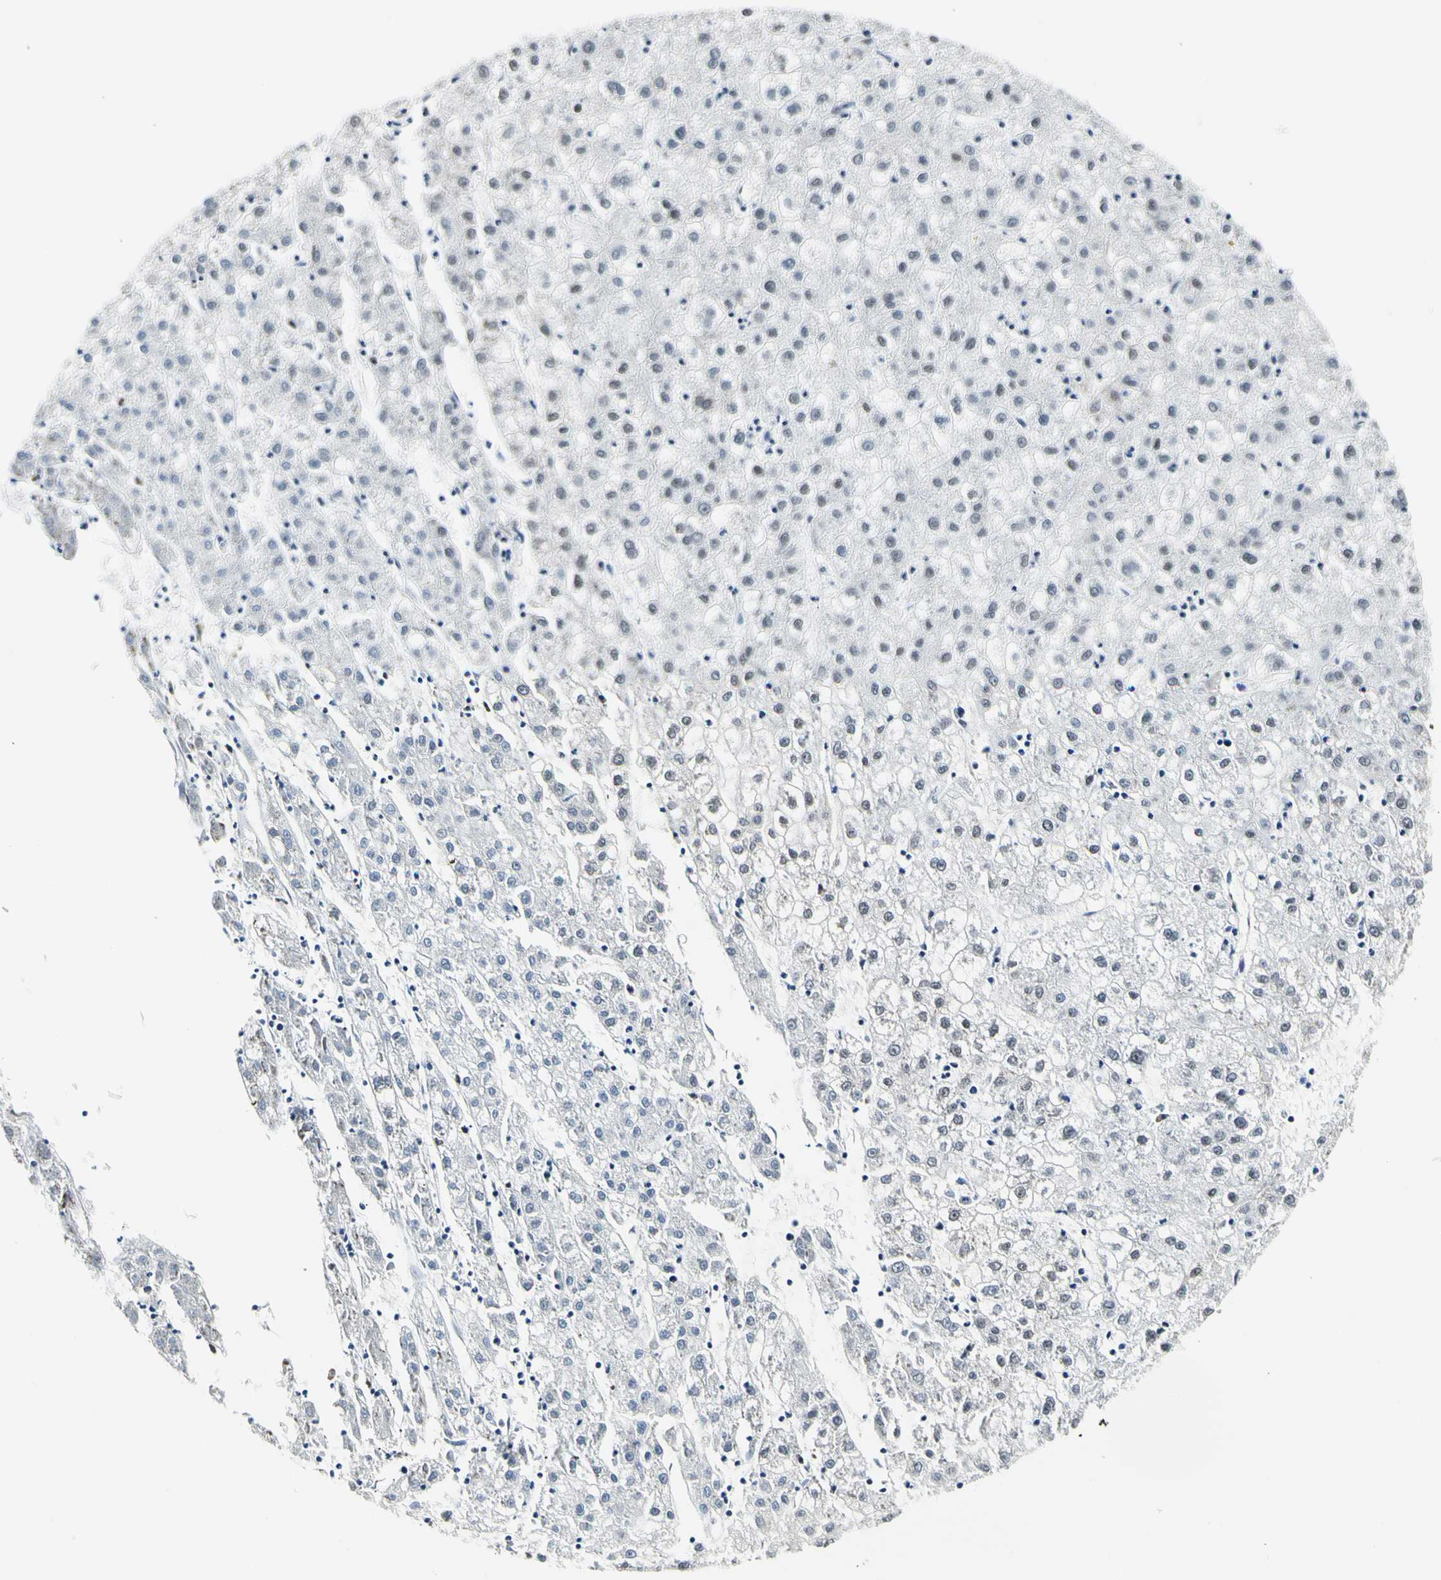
{"staining": {"intensity": "weak", "quantity": "<25%", "location": "nuclear"}, "tissue": "liver cancer", "cell_type": "Tumor cells", "image_type": "cancer", "snomed": [{"axis": "morphology", "description": "Carcinoma, Hepatocellular, NOS"}, {"axis": "topography", "description": "Liver"}], "caption": "IHC photomicrograph of liver cancer (hepatocellular carcinoma) stained for a protein (brown), which reveals no expression in tumor cells.", "gene": "NFIA", "patient": {"sex": "male", "age": 72}}